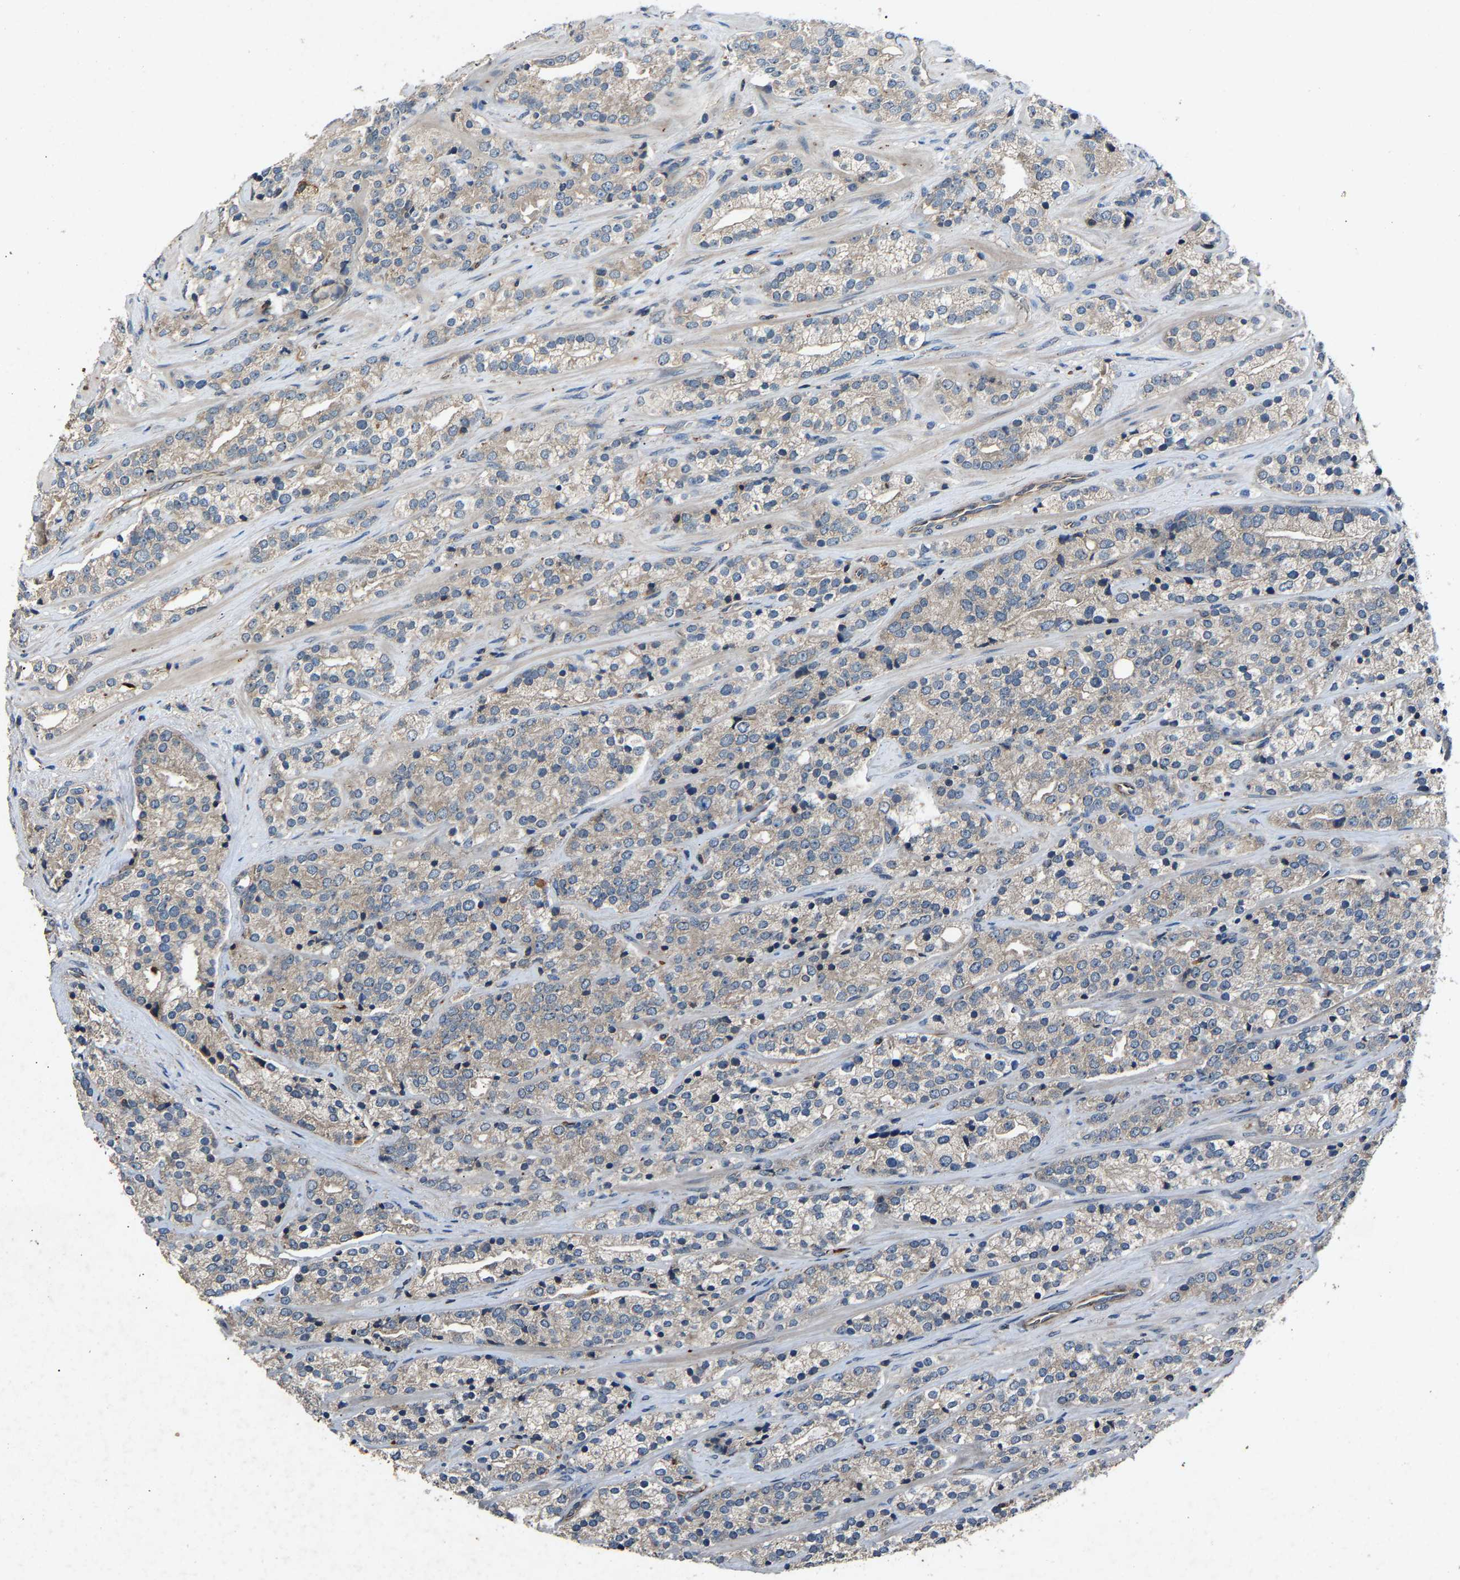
{"staining": {"intensity": "negative", "quantity": "none", "location": "none"}, "tissue": "prostate cancer", "cell_type": "Tumor cells", "image_type": "cancer", "snomed": [{"axis": "morphology", "description": "Adenocarcinoma, High grade"}, {"axis": "topography", "description": "Prostate"}], "caption": "Tumor cells show no significant protein expression in high-grade adenocarcinoma (prostate). Brightfield microscopy of IHC stained with DAB (3,3'-diaminobenzidine) (brown) and hematoxylin (blue), captured at high magnification.", "gene": "PPID", "patient": {"sex": "male", "age": 71}}